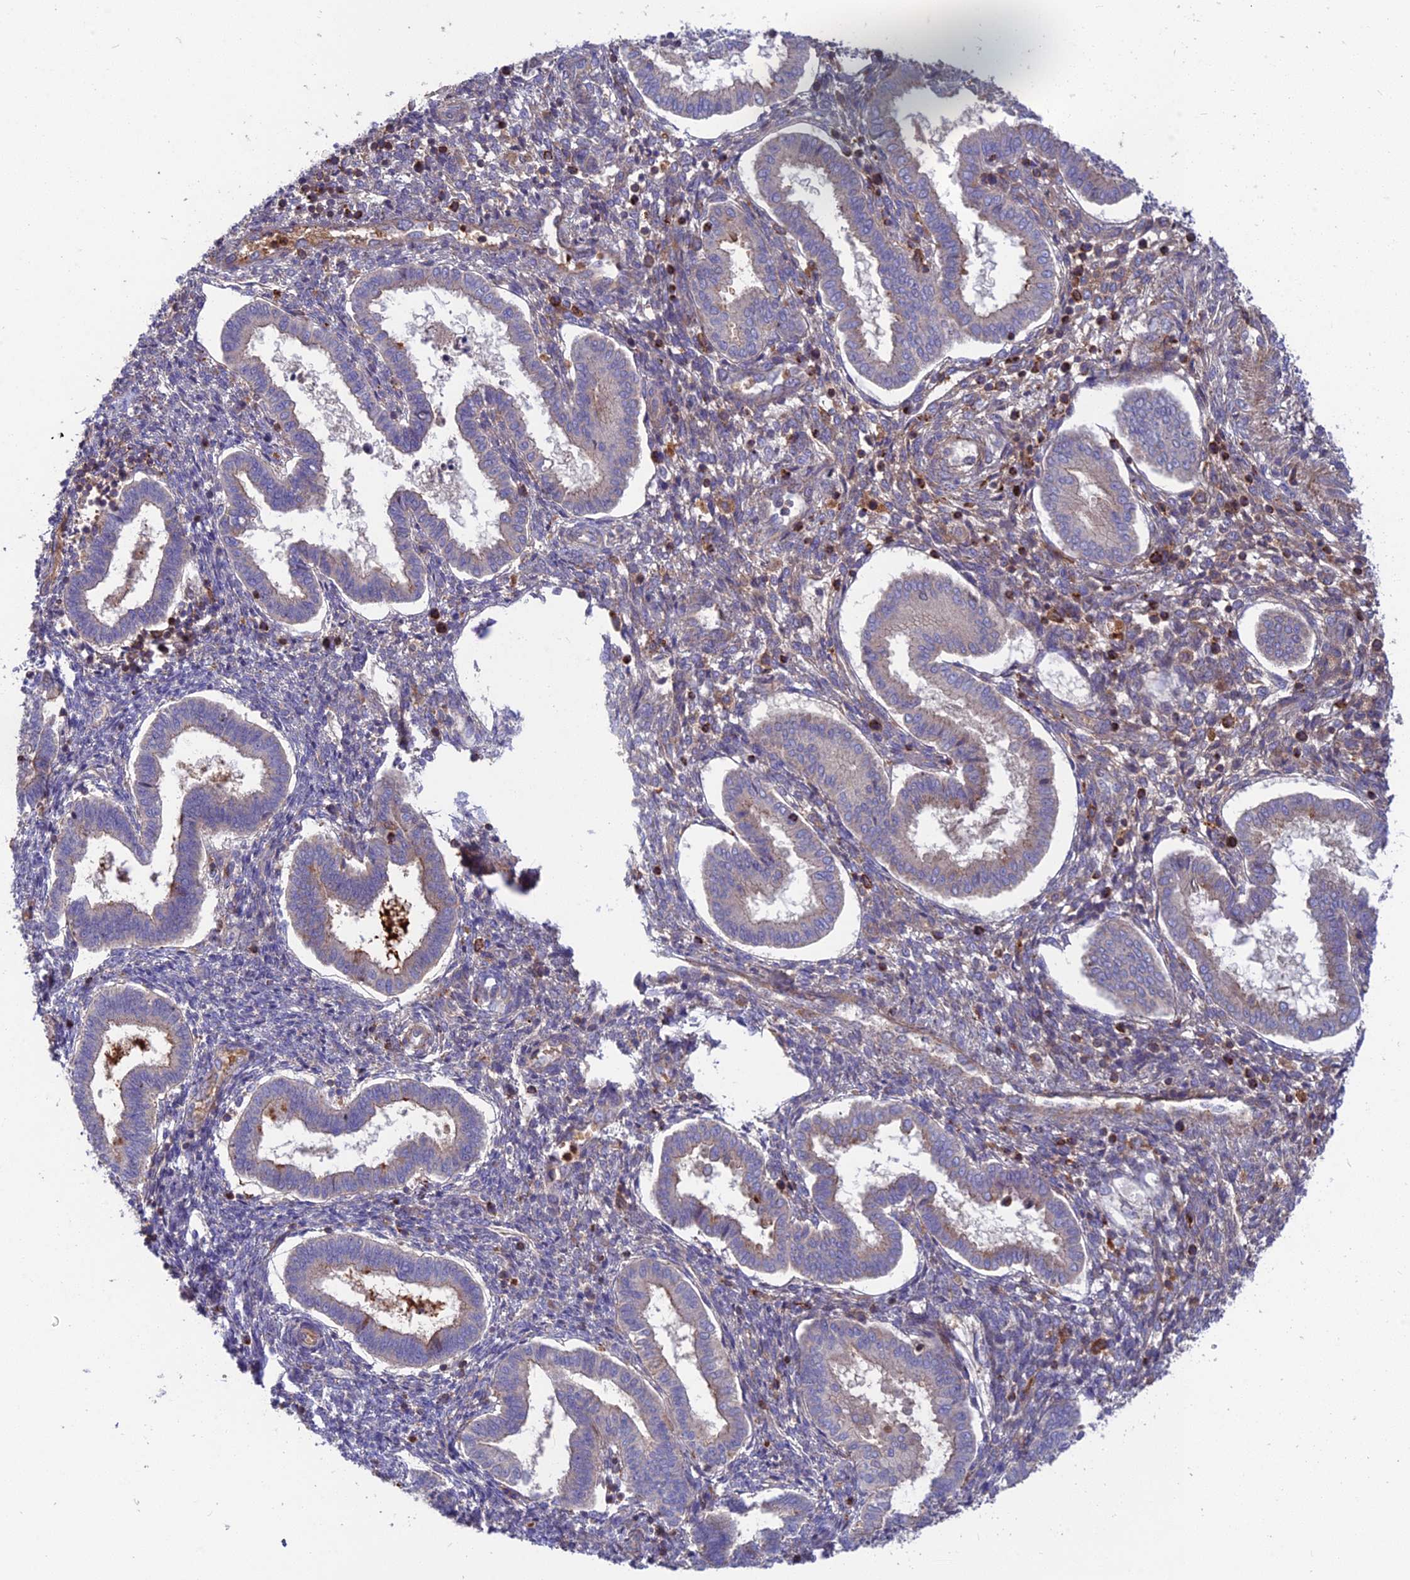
{"staining": {"intensity": "weak", "quantity": "25%-75%", "location": "cytoplasmic/membranous"}, "tissue": "endometrium", "cell_type": "Cells in endometrial stroma", "image_type": "normal", "snomed": [{"axis": "morphology", "description": "Normal tissue, NOS"}, {"axis": "topography", "description": "Endometrium"}], "caption": "A micrograph of endometrium stained for a protein reveals weak cytoplasmic/membranous brown staining in cells in endometrial stroma. The staining was performed using DAB, with brown indicating positive protein expression. Nuclei are stained blue with hematoxylin.", "gene": "CPNE7", "patient": {"sex": "female", "age": 24}}